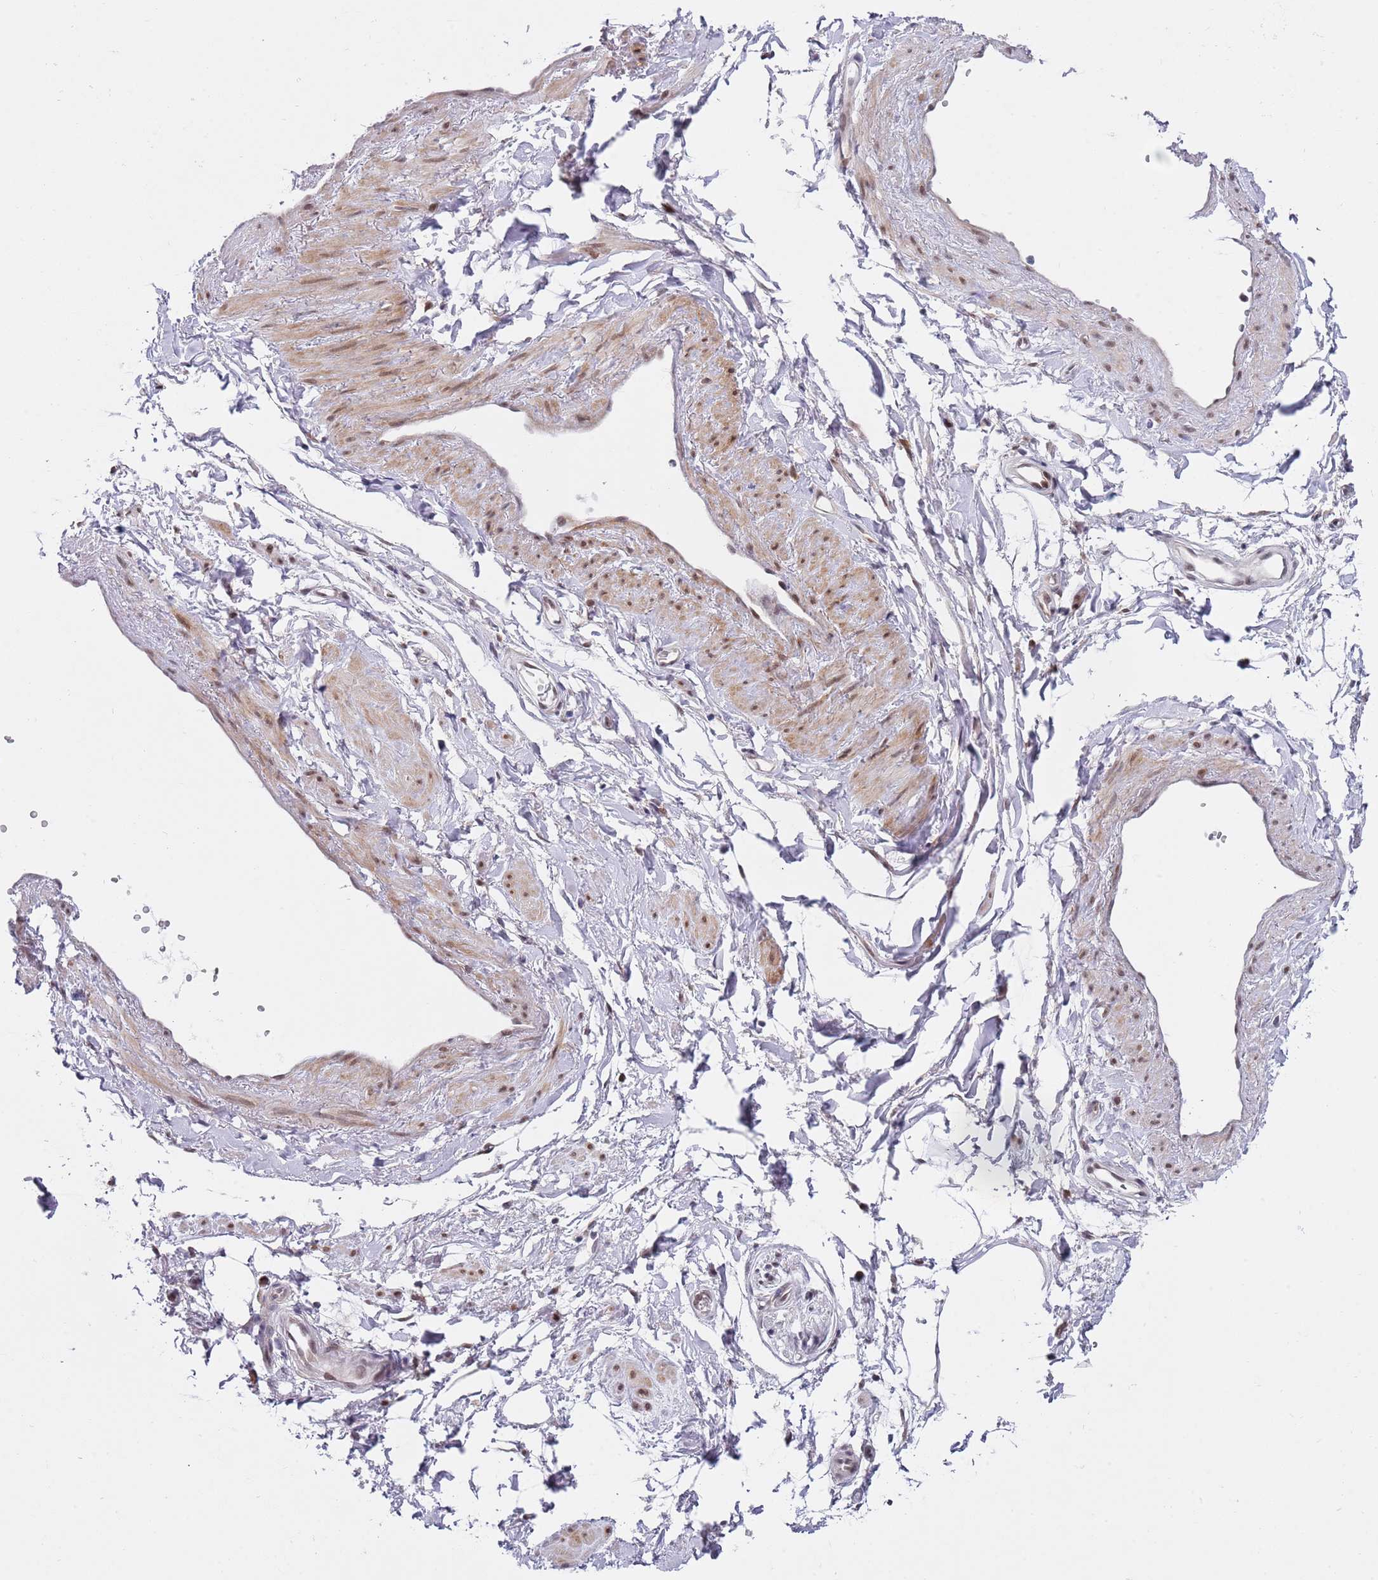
{"staining": {"intensity": "moderate", "quantity": "25%-75%", "location": "nuclear"}, "tissue": "soft tissue", "cell_type": "Chondrocytes", "image_type": "normal", "snomed": [{"axis": "morphology", "description": "Normal tissue, NOS"}, {"axis": "topography", "description": "Soft tissue"}, {"axis": "topography", "description": "Adipose tissue"}, {"axis": "topography", "description": "Vascular tissue"}, {"axis": "topography", "description": "Peripheral nerve tissue"}], "caption": "Protein positivity by immunohistochemistry (IHC) reveals moderate nuclear positivity in about 25%-75% of chondrocytes in unremarkable soft tissue. (IHC, brightfield microscopy, high magnification).", "gene": "SLC25A32", "patient": {"sex": "male", "age": 74}}